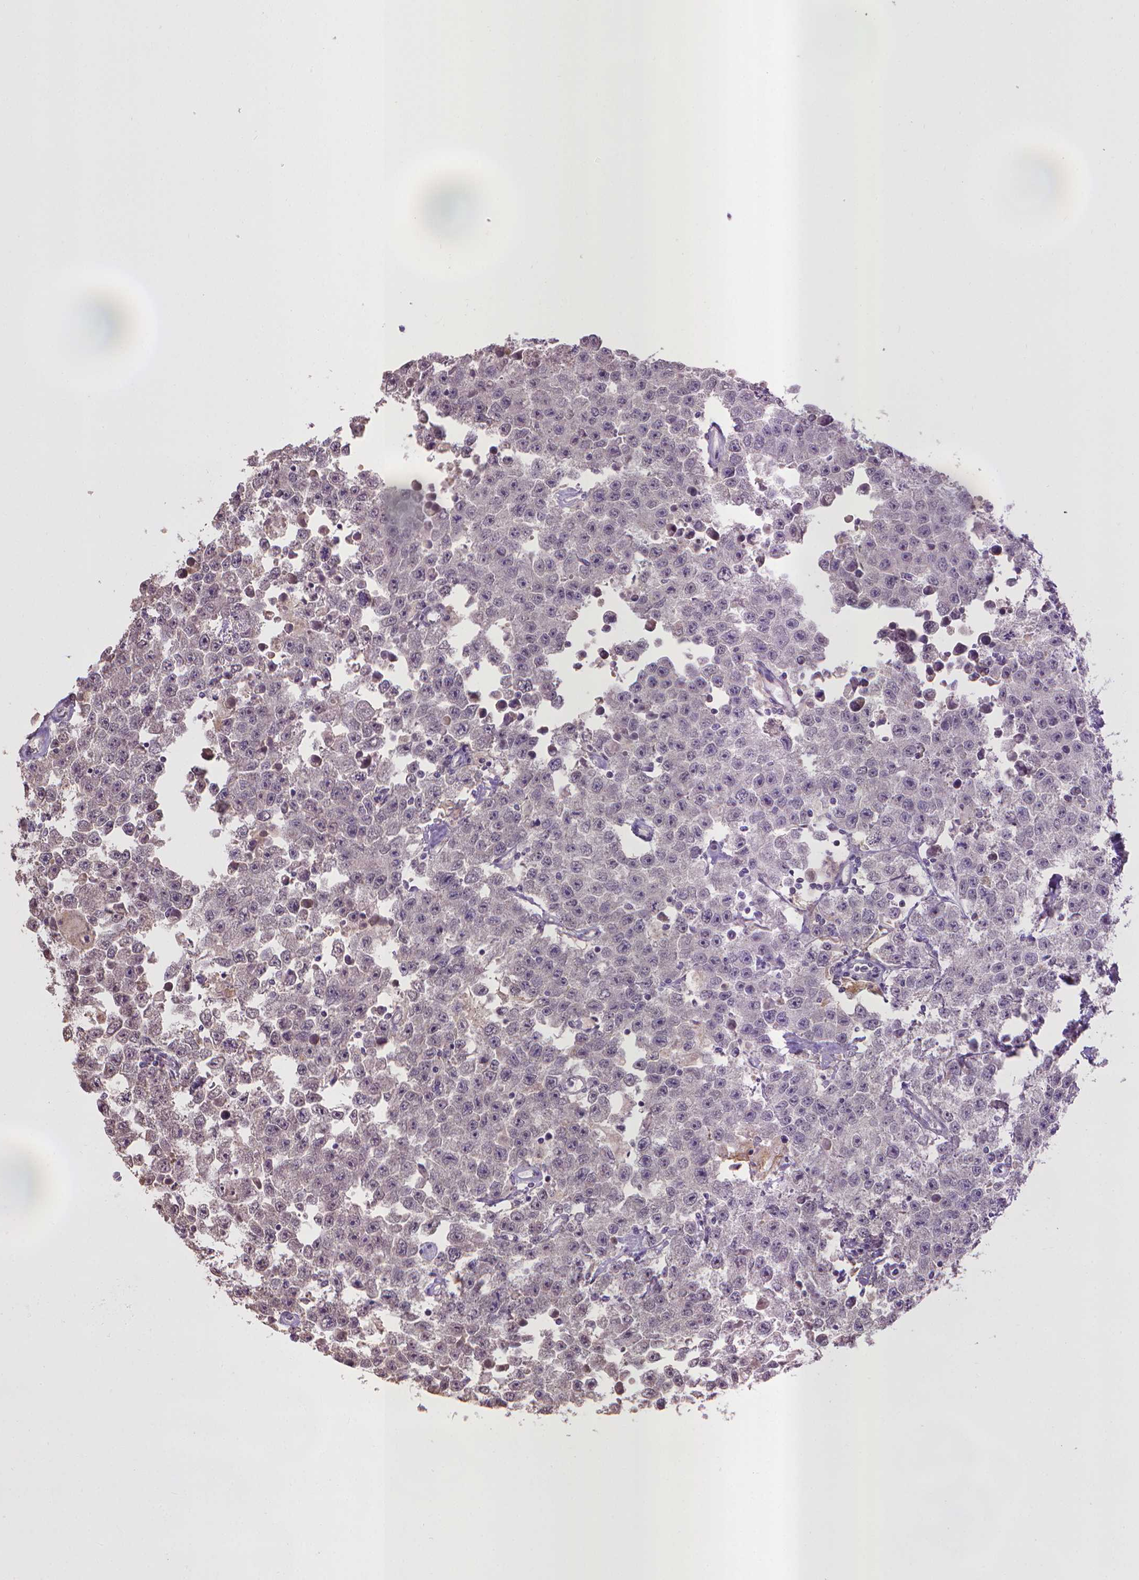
{"staining": {"intensity": "negative", "quantity": "none", "location": "none"}, "tissue": "testis cancer", "cell_type": "Tumor cells", "image_type": "cancer", "snomed": [{"axis": "morphology", "description": "Seminoma, NOS"}, {"axis": "topography", "description": "Testis"}], "caption": "Immunohistochemical staining of human testis seminoma displays no significant expression in tumor cells.", "gene": "CPM", "patient": {"sex": "male", "age": 52}}